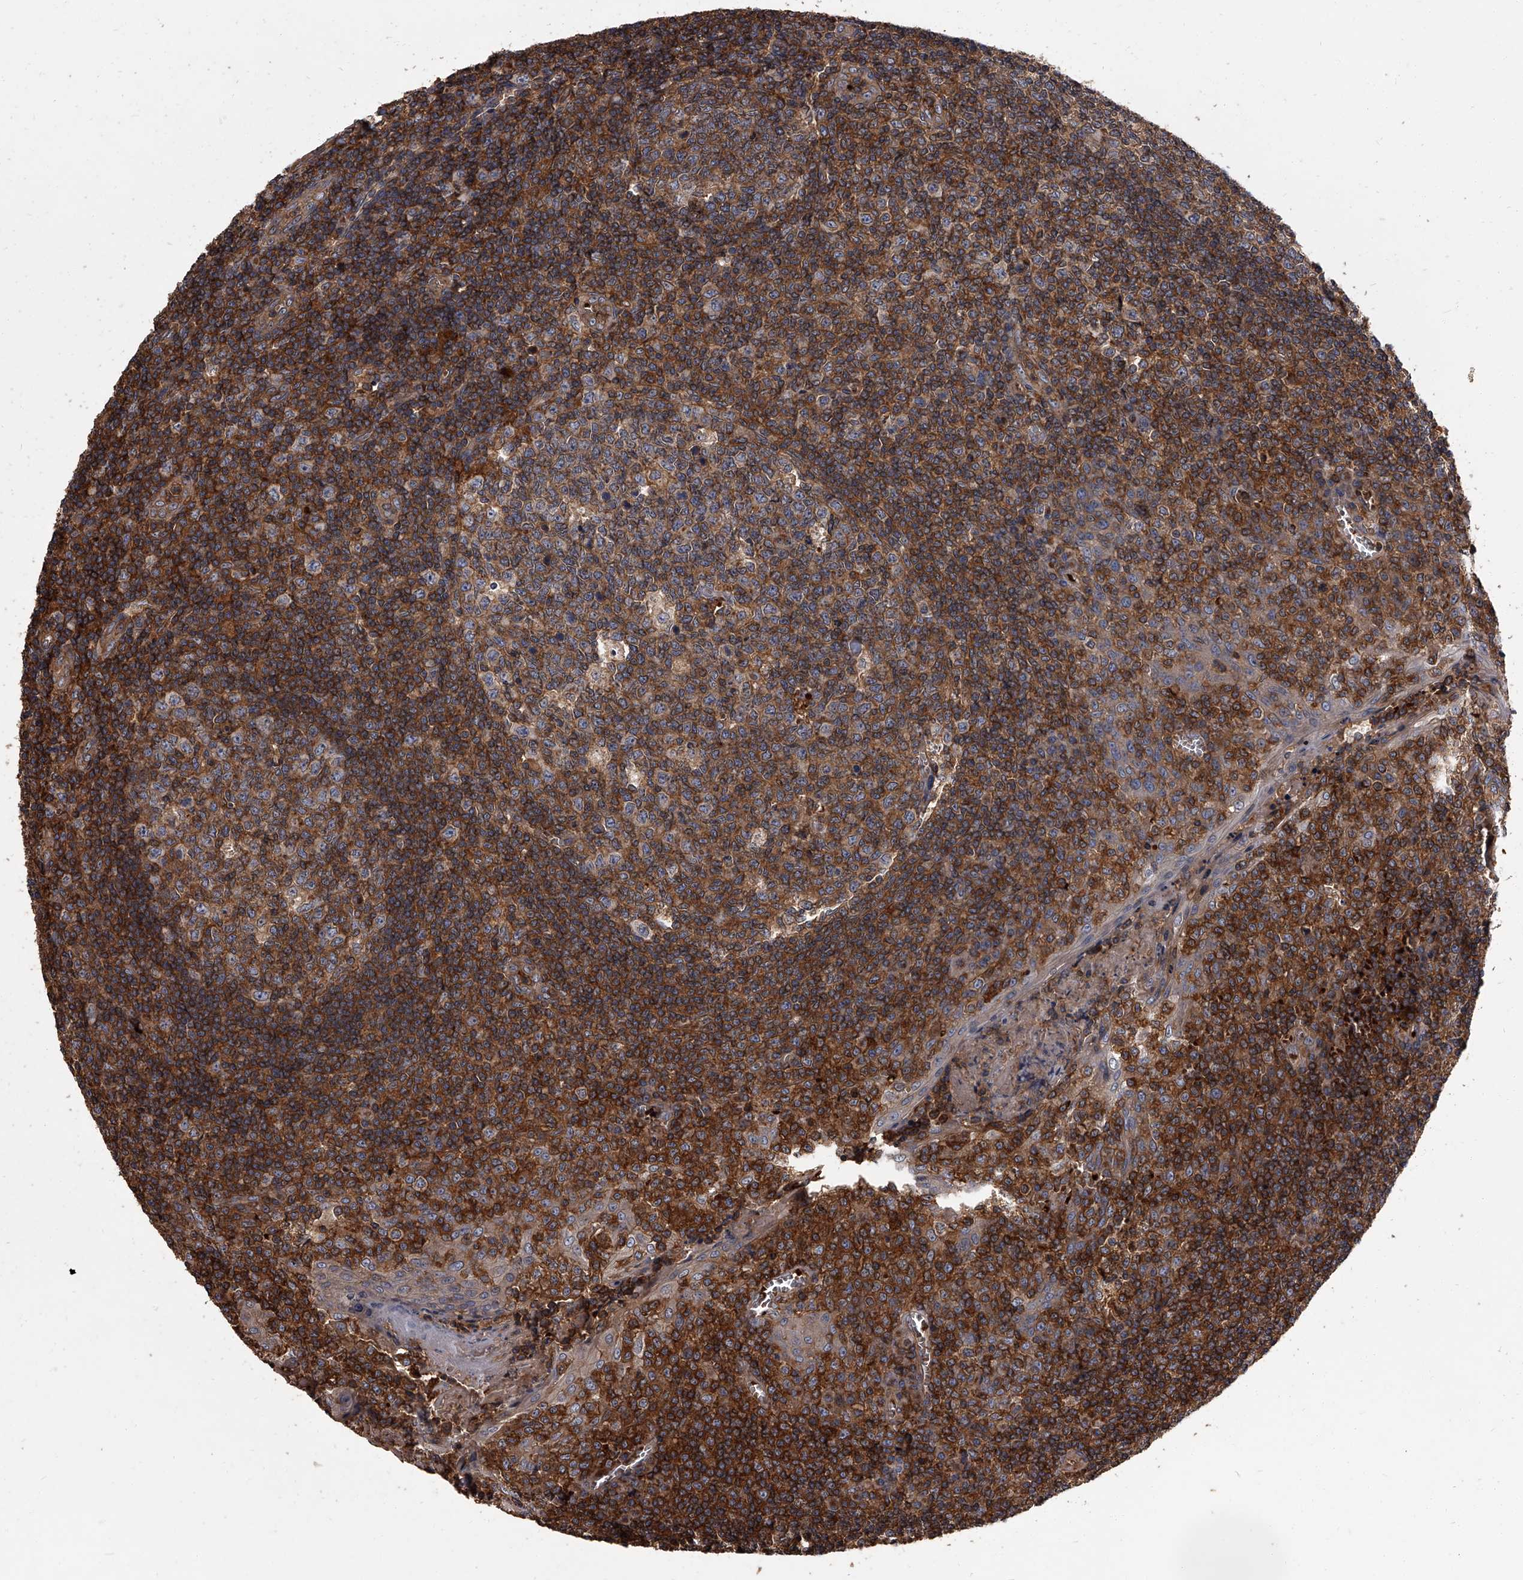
{"staining": {"intensity": "moderate", "quantity": ">75%", "location": "cytoplasmic/membranous"}, "tissue": "tonsil", "cell_type": "Germinal center cells", "image_type": "normal", "snomed": [{"axis": "morphology", "description": "Normal tissue, NOS"}, {"axis": "topography", "description": "Tonsil"}], "caption": "Immunohistochemistry micrograph of normal tonsil stained for a protein (brown), which shows medium levels of moderate cytoplasmic/membranous positivity in approximately >75% of germinal center cells.", "gene": "STK36", "patient": {"sex": "female", "age": 19}}